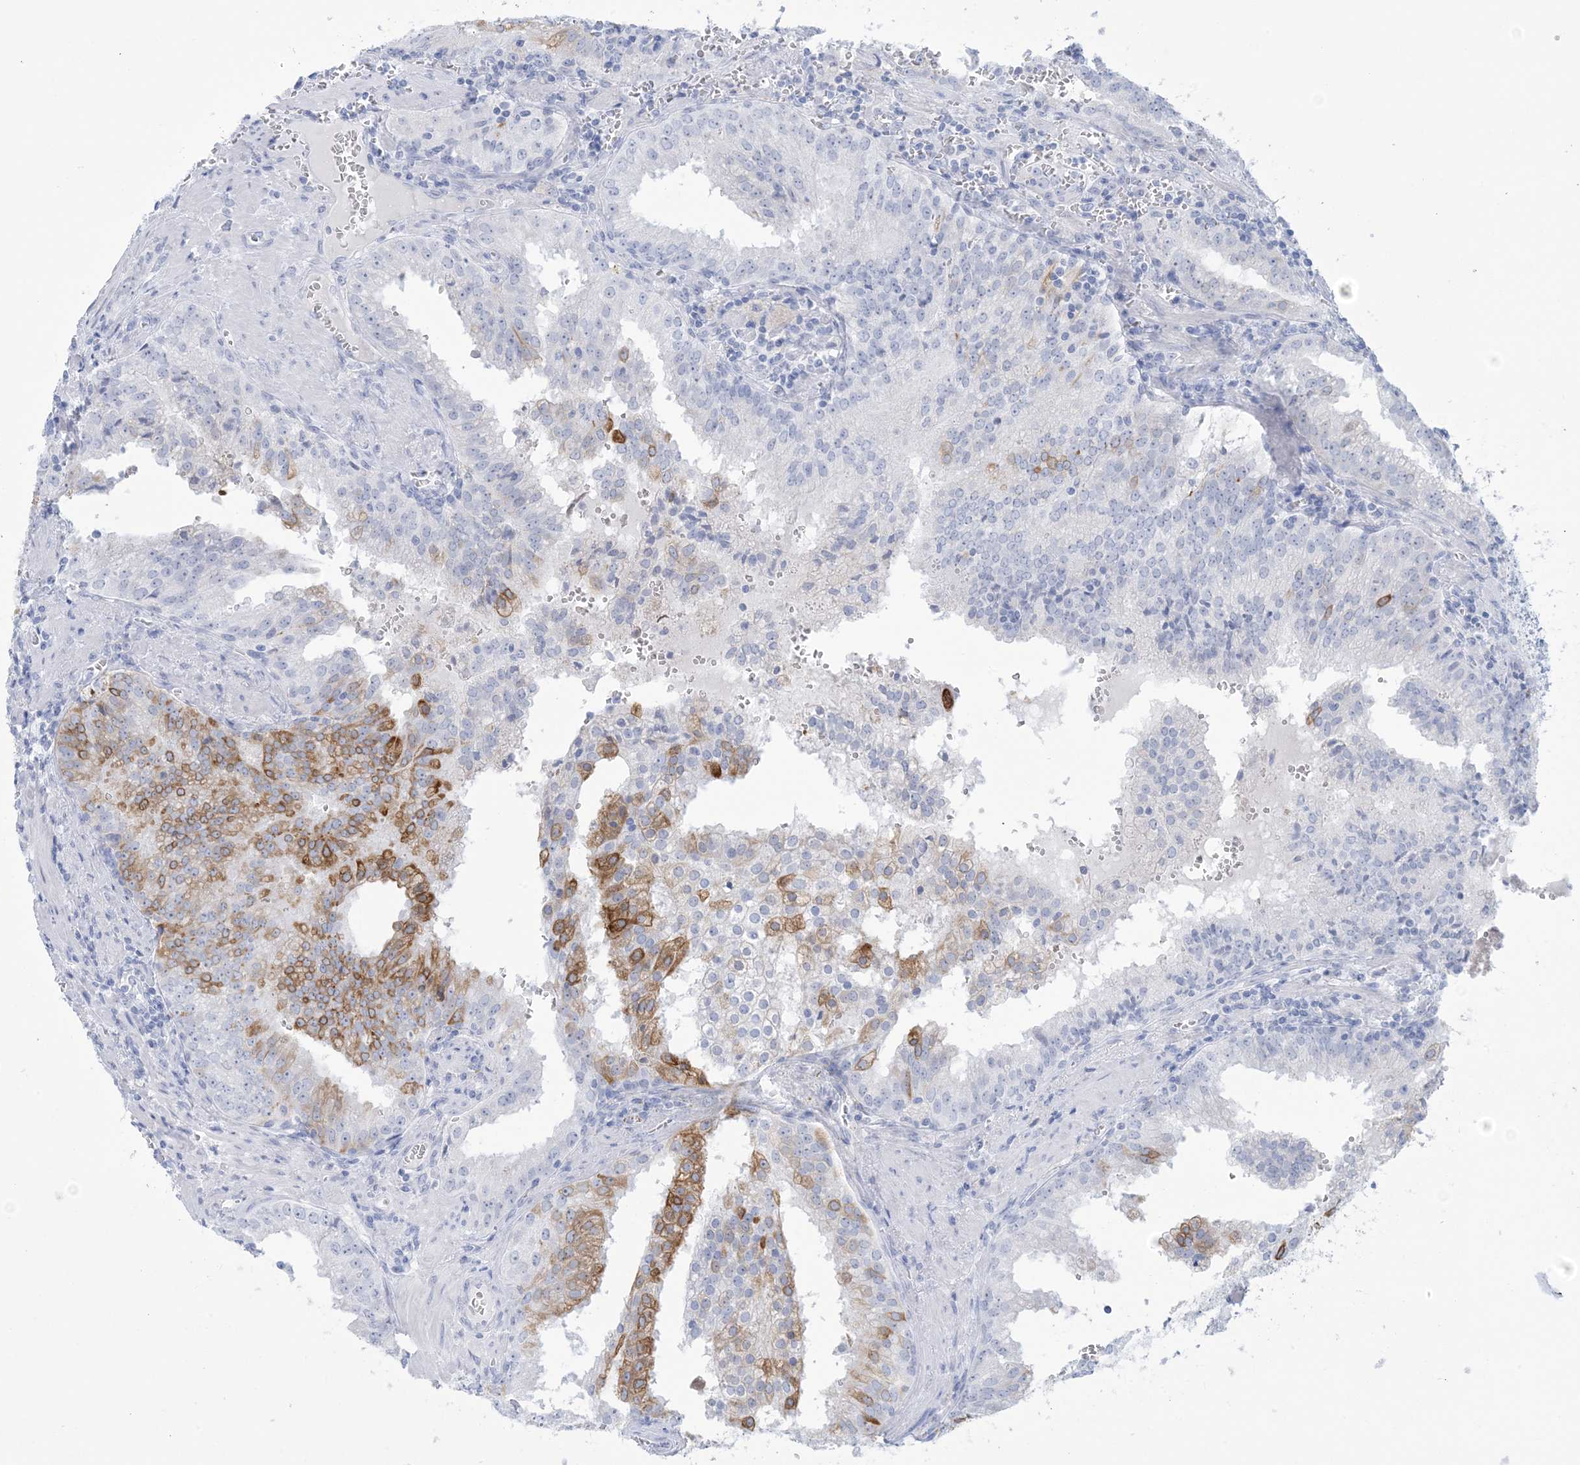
{"staining": {"intensity": "moderate", "quantity": "<25%", "location": "cytoplasmic/membranous"}, "tissue": "prostate cancer", "cell_type": "Tumor cells", "image_type": "cancer", "snomed": [{"axis": "morphology", "description": "Adenocarcinoma, High grade"}, {"axis": "topography", "description": "Prostate"}], "caption": "Immunohistochemical staining of prostate cancer (adenocarcinoma (high-grade)) demonstrates low levels of moderate cytoplasmic/membranous staining in about <25% of tumor cells.", "gene": "AGXT", "patient": {"sex": "male", "age": 68}}